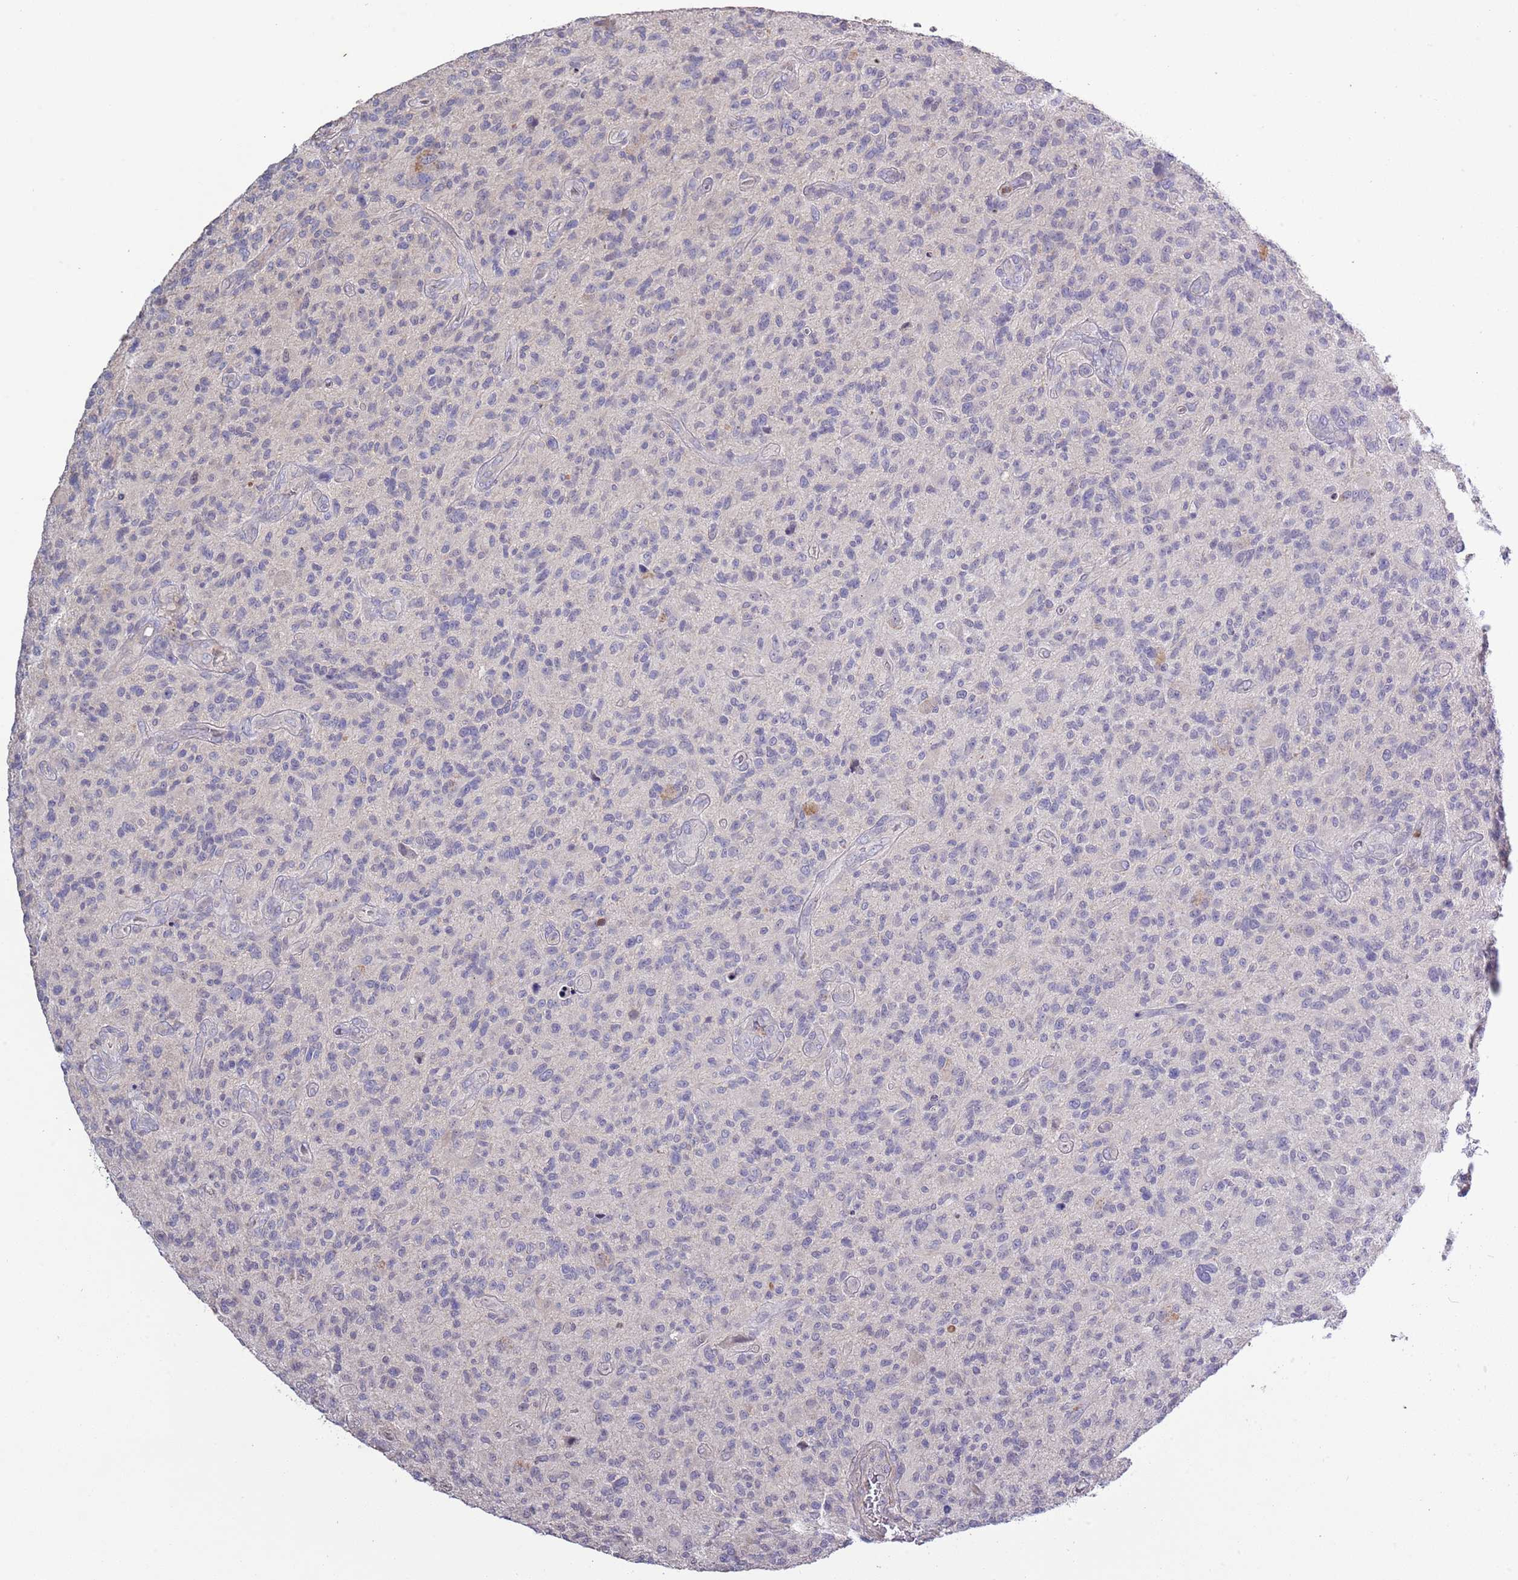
{"staining": {"intensity": "negative", "quantity": "none", "location": "none"}, "tissue": "glioma", "cell_type": "Tumor cells", "image_type": "cancer", "snomed": [{"axis": "morphology", "description": "Glioma, malignant, High grade"}, {"axis": "topography", "description": "Brain"}], "caption": "High magnification brightfield microscopy of glioma stained with DAB (brown) and counterstained with hematoxylin (blue): tumor cells show no significant positivity.", "gene": "P2RY13", "patient": {"sex": "male", "age": 47}}